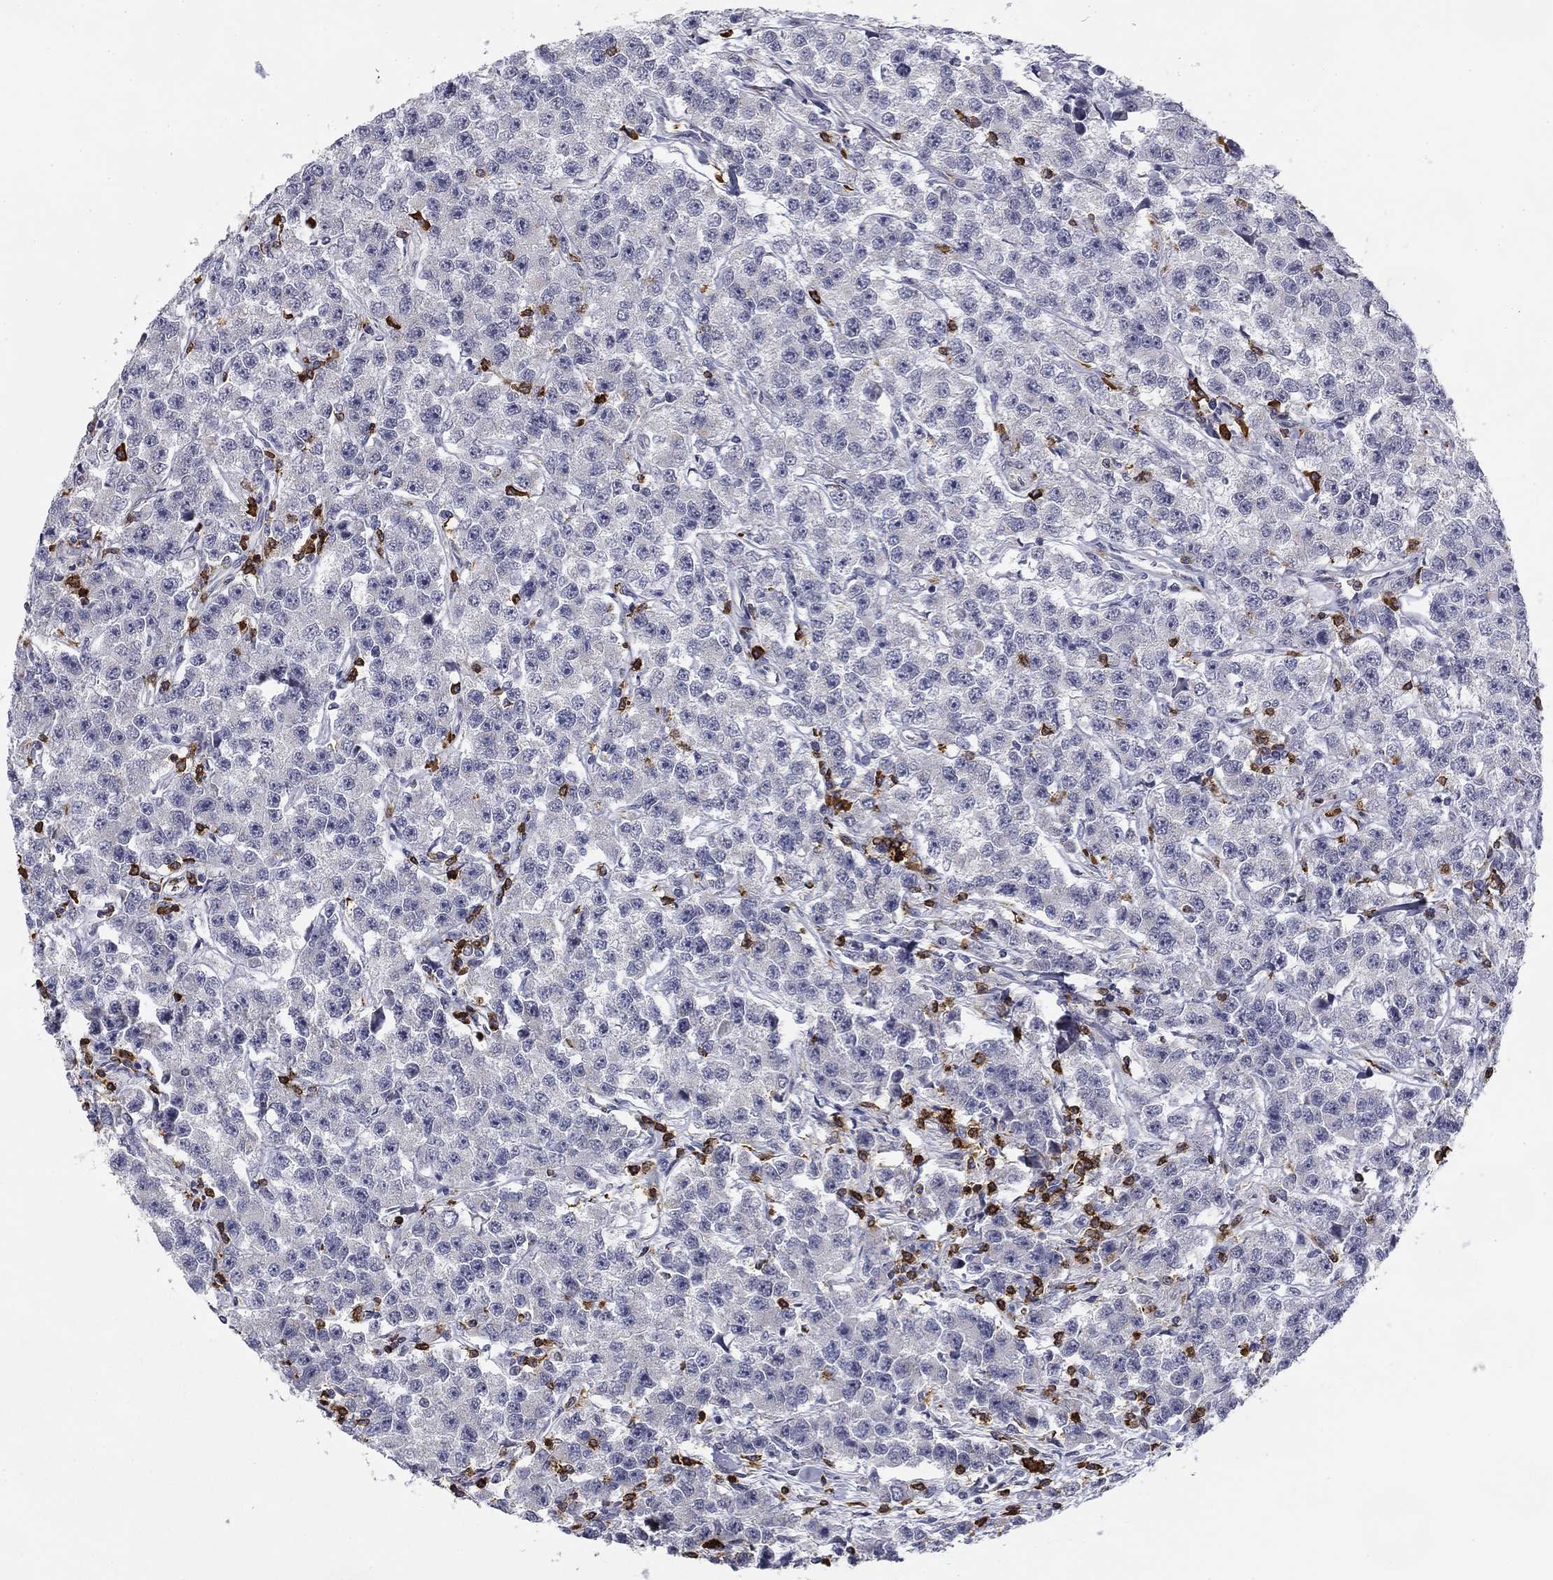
{"staining": {"intensity": "negative", "quantity": "none", "location": "none"}, "tissue": "testis cancer", "cell_type": "Tumor cells", "image_type": "cancer", "snomed": [{"axis": "morphology", "description": "Seminoma, NOS"}, {"axis": "topography", "description": "Testis"}], "caption": "The histopathology image demonstrates no significant staining in tumor cells of testis seminoma.", "gene": "TRAT1", "patient": {"sex": "male", "age": 59}}